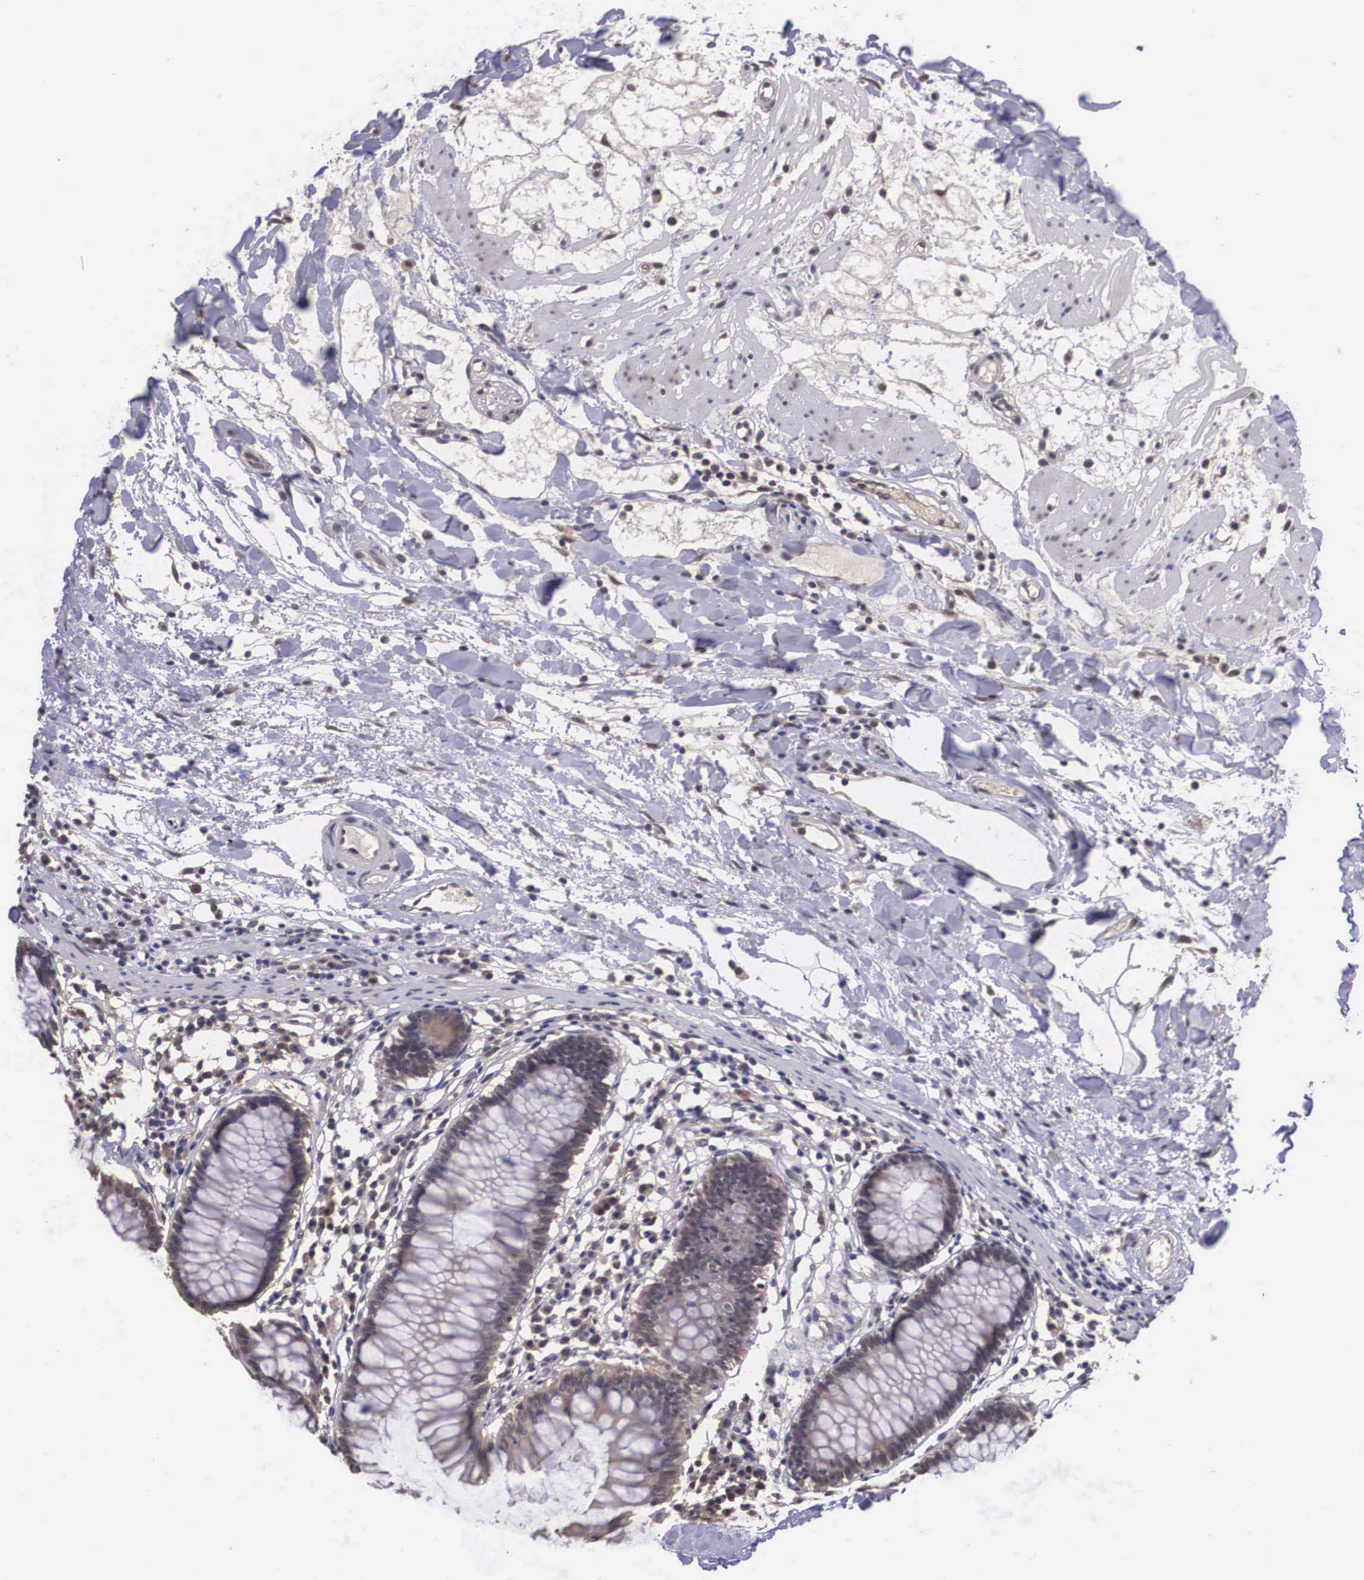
{"staining": {"intensity": "moderate", "quantity": ">75%", "location": "cytoplasmic/membranous,nuclear"}, "tissue": "colon", "cell_type": "Endothelial cells", "image_type": "normal", "snomed": [{"axis": "morphology", "description": "Normal tissue, NOS"}, {"axis": "topography", "description": "Colon"}], "caption": "The image reveals a brown stain indicating the presence of a protein in the cytoplasmic/membranous,nuclear of endothelial cells in colon.", "gene": "VASH1", "patient": {"sex": "female", "age": 55}}